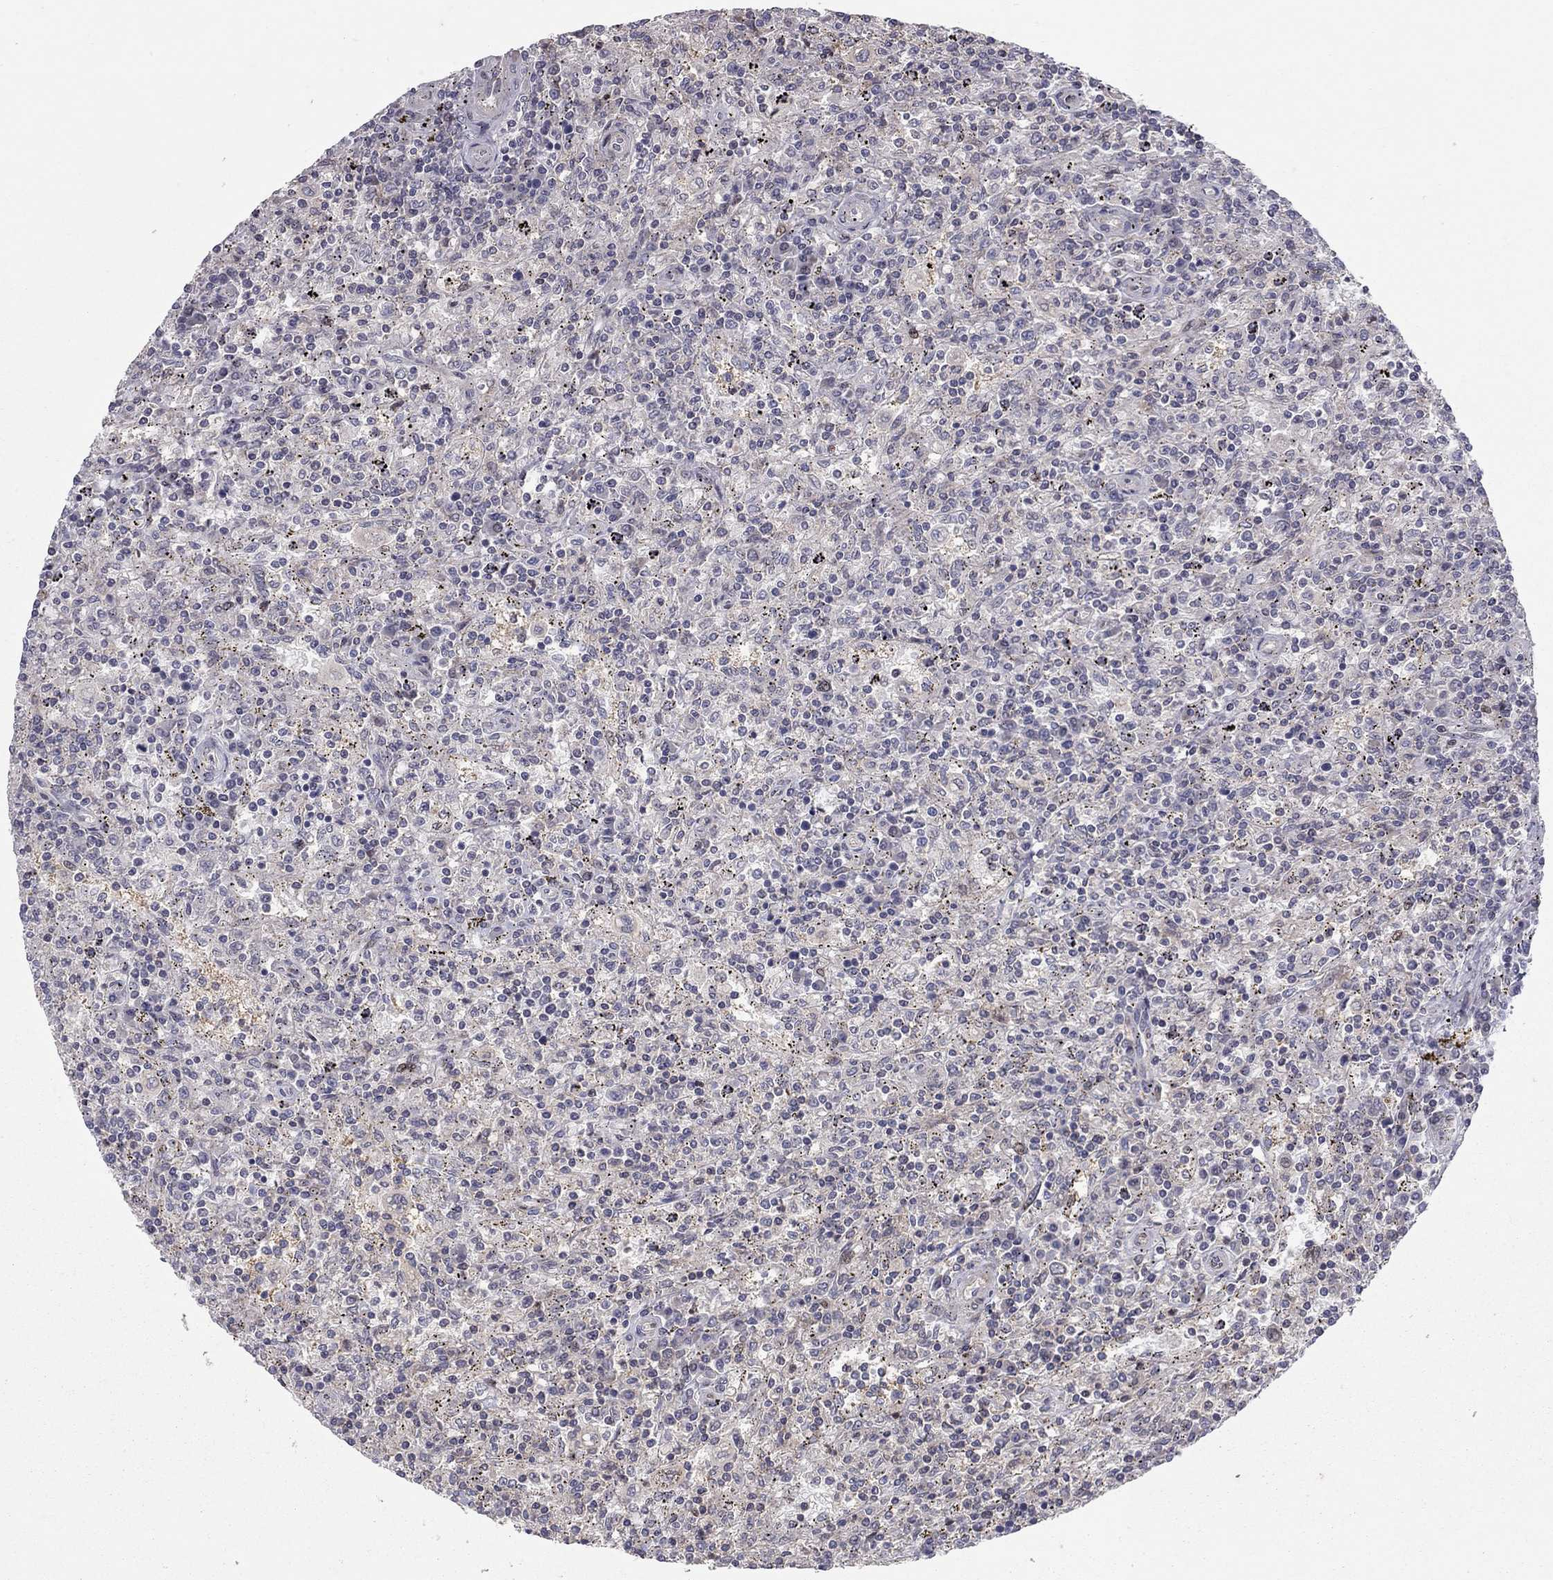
{"staining": {"intensity": "negative", "quantity": "none", "location": "none"}, "tissue": "lymphoma", "cell_type": "Tumor cells", "image_type": "cancer", "snomed": [{"axis": "morphology", "description": "Malignant lymphoma, non-Hodgkin's type, Low grade"}, {"axis": "topography", "description": "Spleen"}], "caption": "Tumor cells show no significant expression in malignant lymphoma, non-Hodgkin's type (low-grade).", "gene": "DUSP7", "patient": {"sex": "male", "age": 62}}